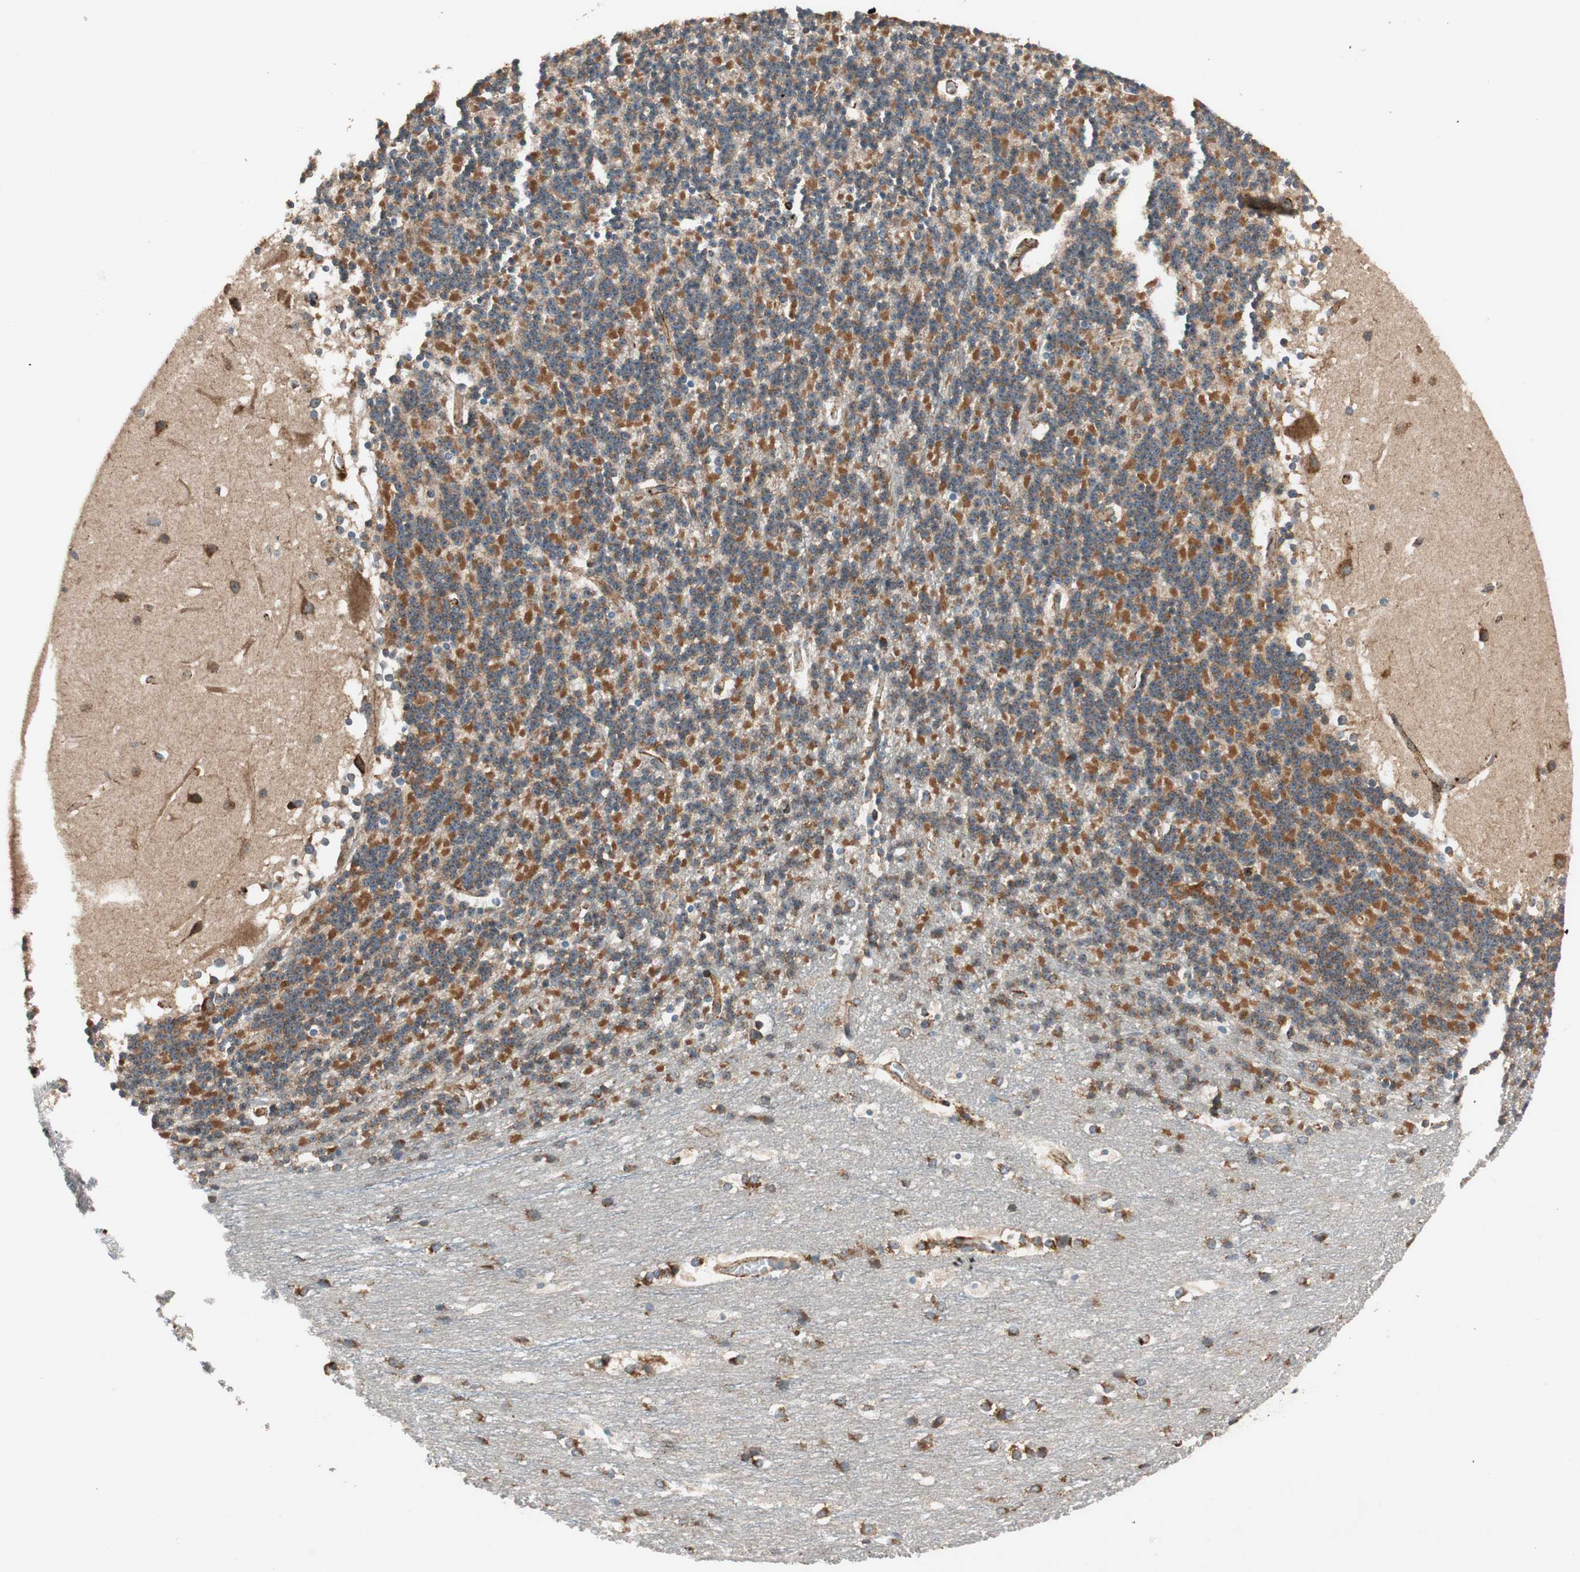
{"staining": {"intensity": "moderate", "quantity": "25%-75%", "location": "cytoplasmic/membranous"}, "tissue": "cerebellum", "cell_type": "Cells in granular layer", "image_type": "normal", "snomed": [{"axis": "morphology", "description": "Normal tissue, NOS"}, {"axis": "topography", "description": "Cerebellum"}], "caption": "Immunohistochemical staining of benign human cerebellum reveals medium levels of moderate cytoplasmic/membranous expression in approximately 25%-75% of cells in granular layer. Nuclei are stained in blue.", "gene": "AKAP1", "patient": {"sex": "female", "age": 19}}